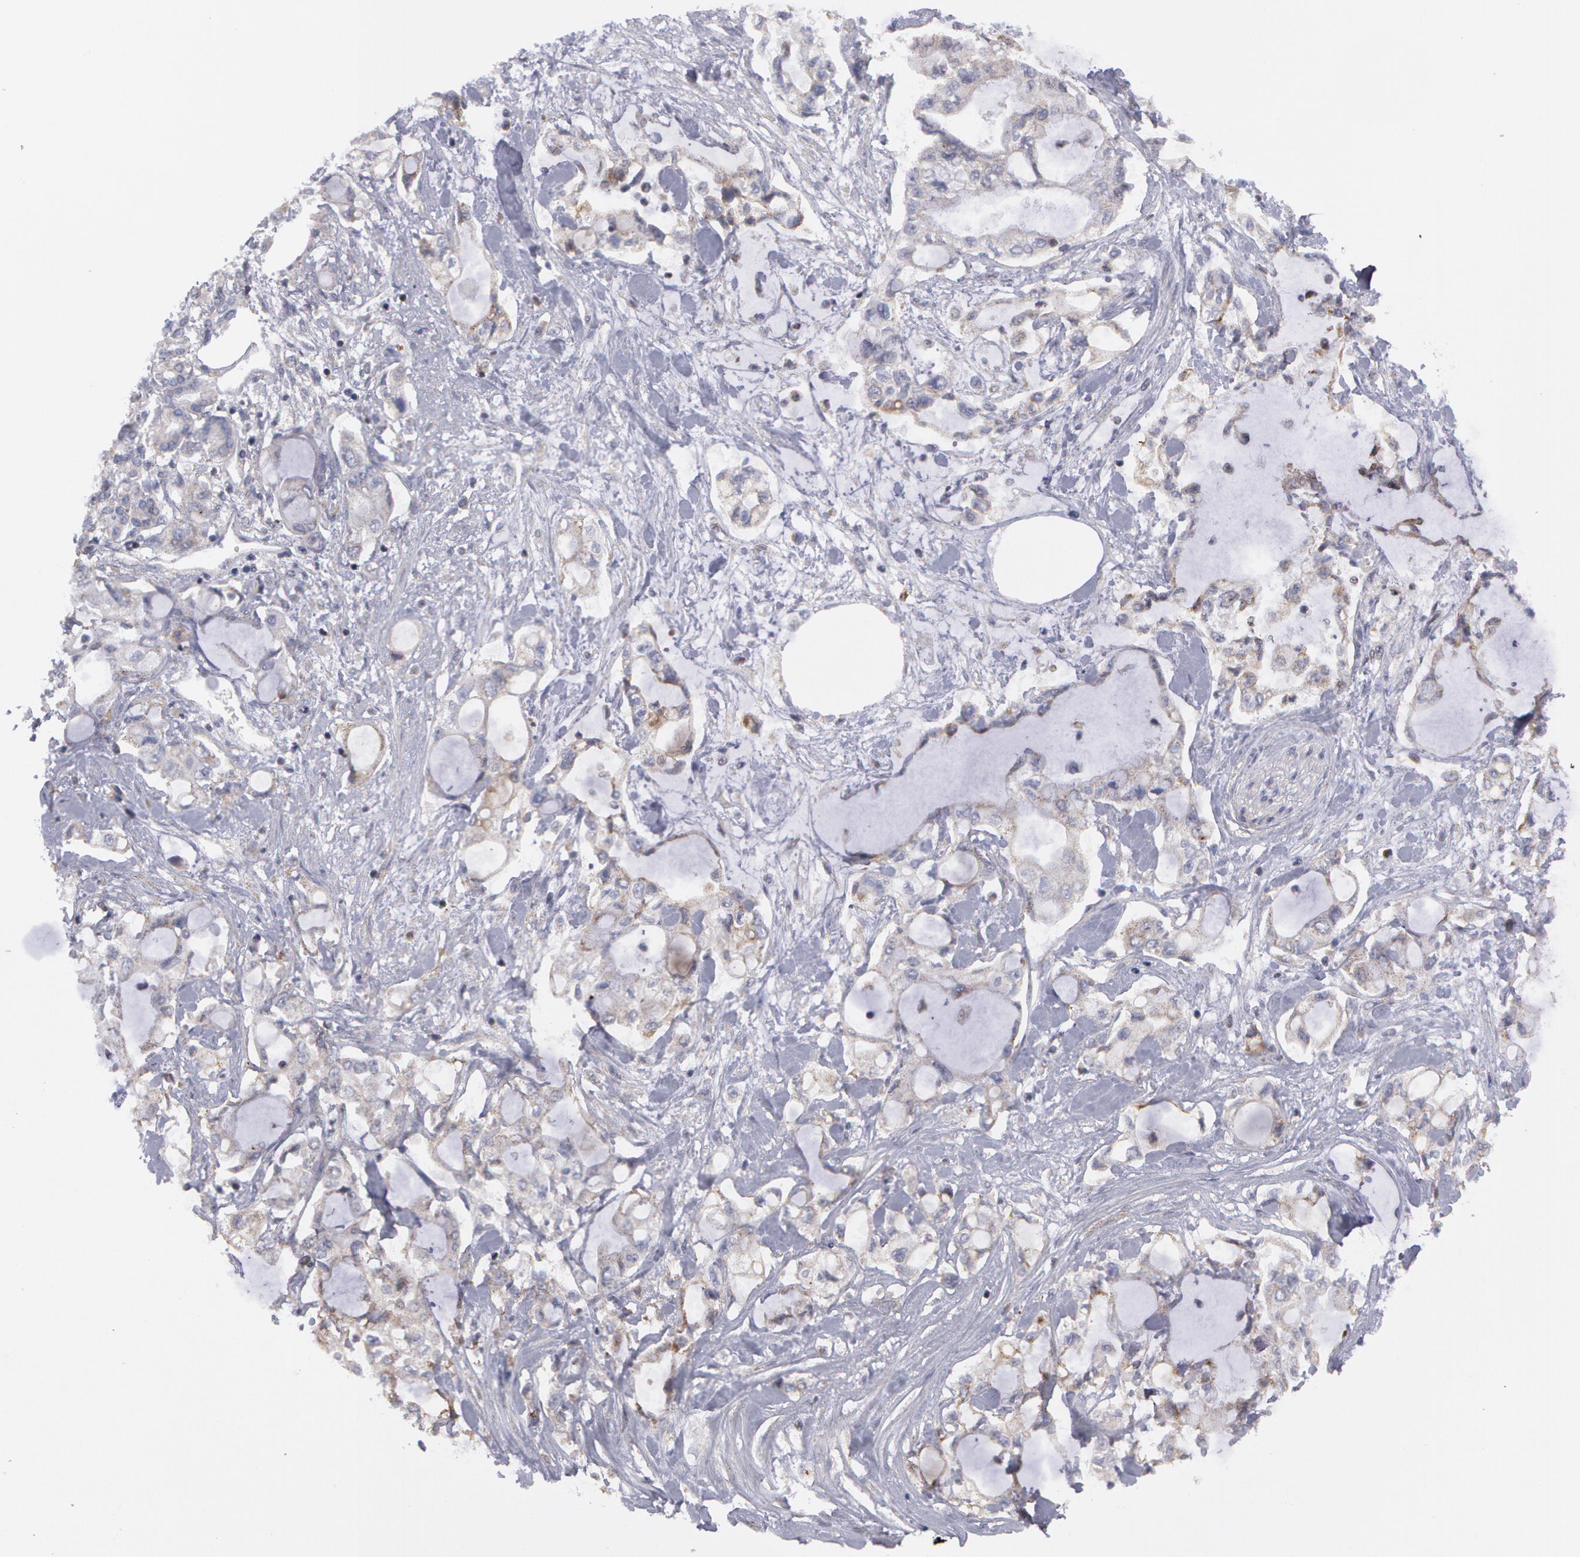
{"staining": {"intensity": "weak", "quantity": "<25%", "location": "cytoplasmic/membranous"}, "tissue": "pancreatic cancer", "cell_type": "Tumor cells", "image_type": "cancer", "snomed": [{"axis": "morphology", "description": "Adenocarcinoma, NOS"}, {"axis": "topography", "description": "Pancreas"}], "caption": "This is an immunohistochemistry (IHC) image of pancreatic adenocarcinoma. There is no expression in tumor cells.", "gene": "ERBB2", "patient": {"sex": "female", "age": 70}}